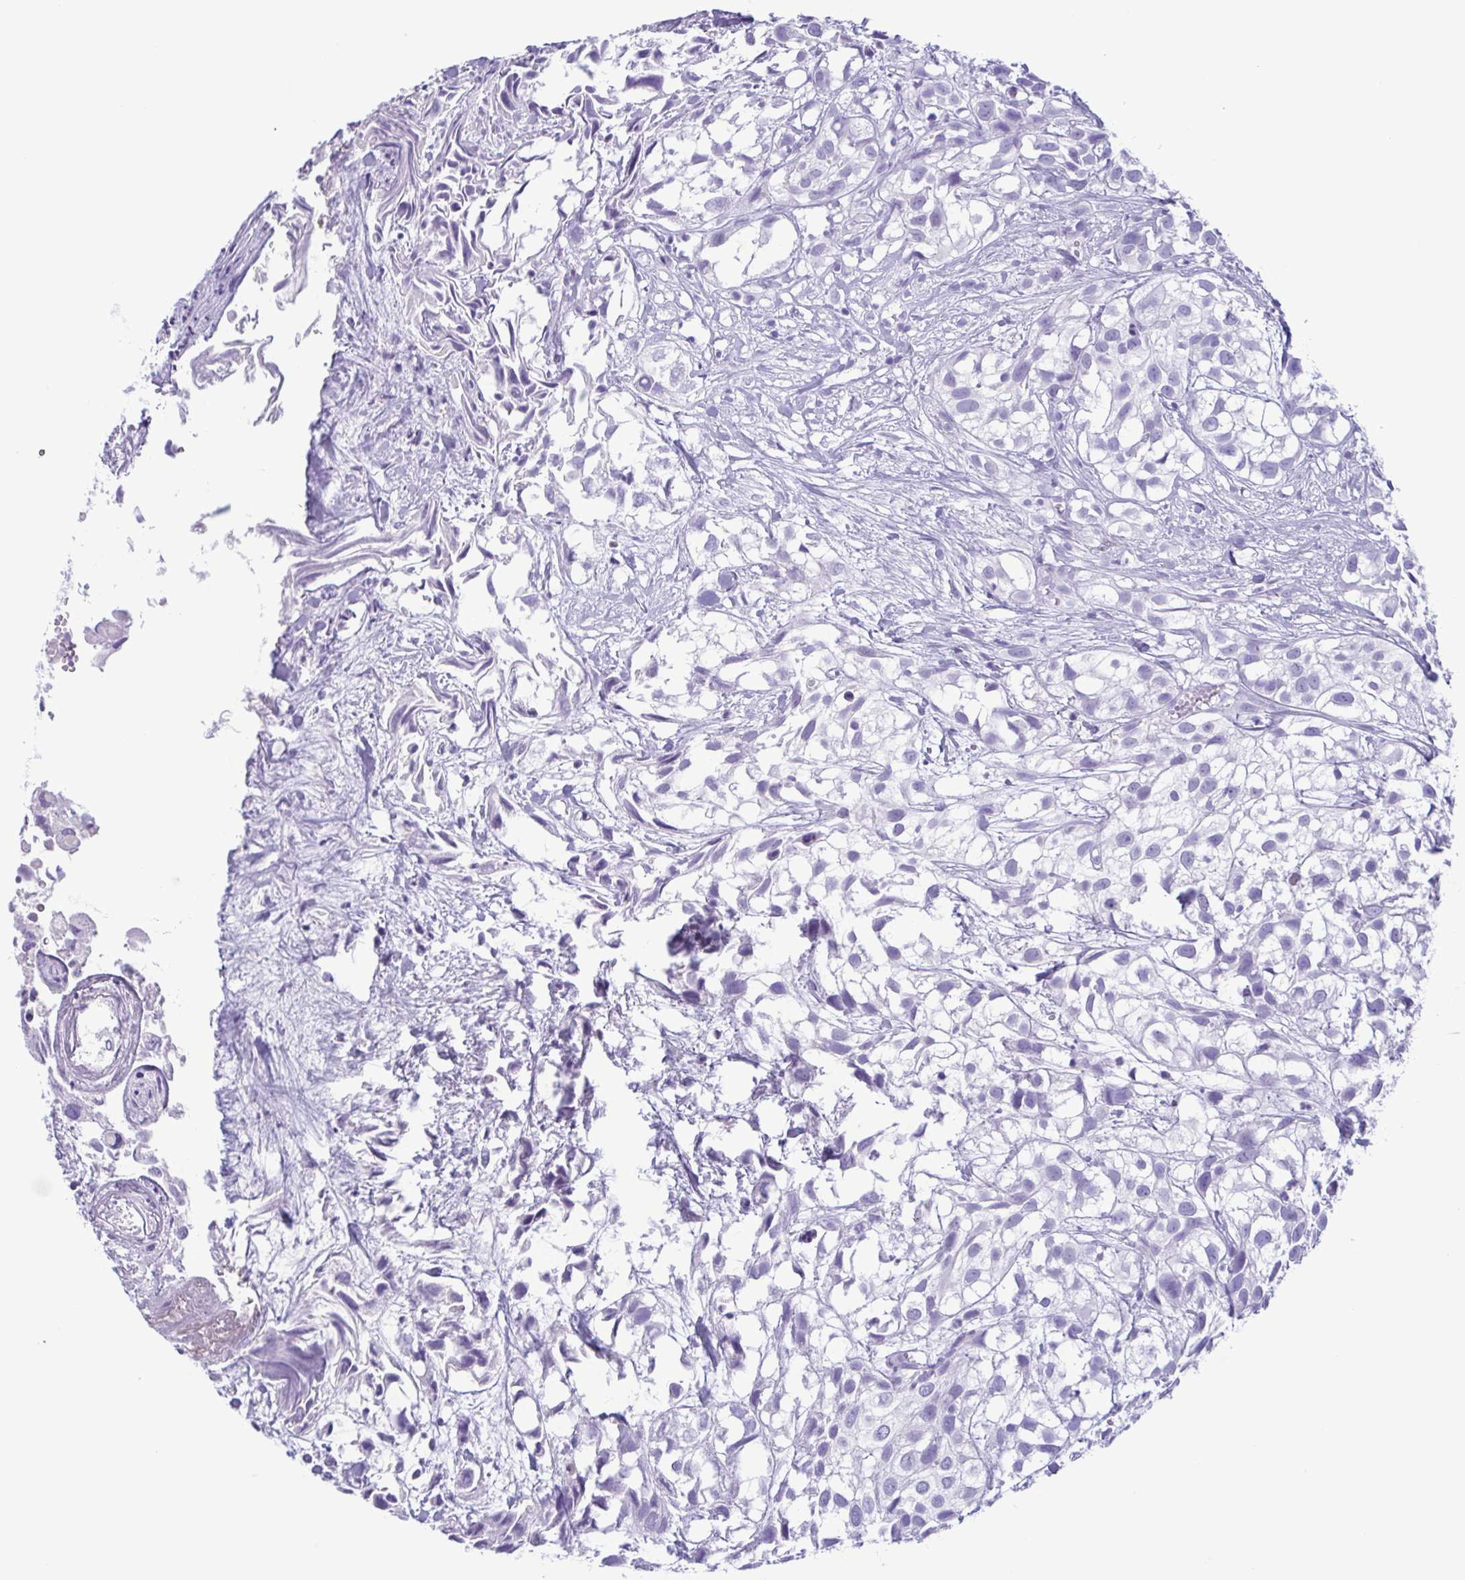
{"staining": {"intensity": "negative", "quantity": "none", "location": "none"}, "tissue": "urothelial cancer", "cell_type": "Tumor cells", "image_type": "cancer", "snomed": [{"axis": "morphology", "description": "Urothelial carcinoma, High grade"}, {"axis": "topography", "description": "Urinary bladder"}], "caption": "Immunohistochemistry (IHC) photomicrograph of high-grade urothelial carcinoma stained for a protein (brown), which demonstrates no expression in tumor cells.", "gene": "LTF", "patient": {"sex": "male", "age": 56}}